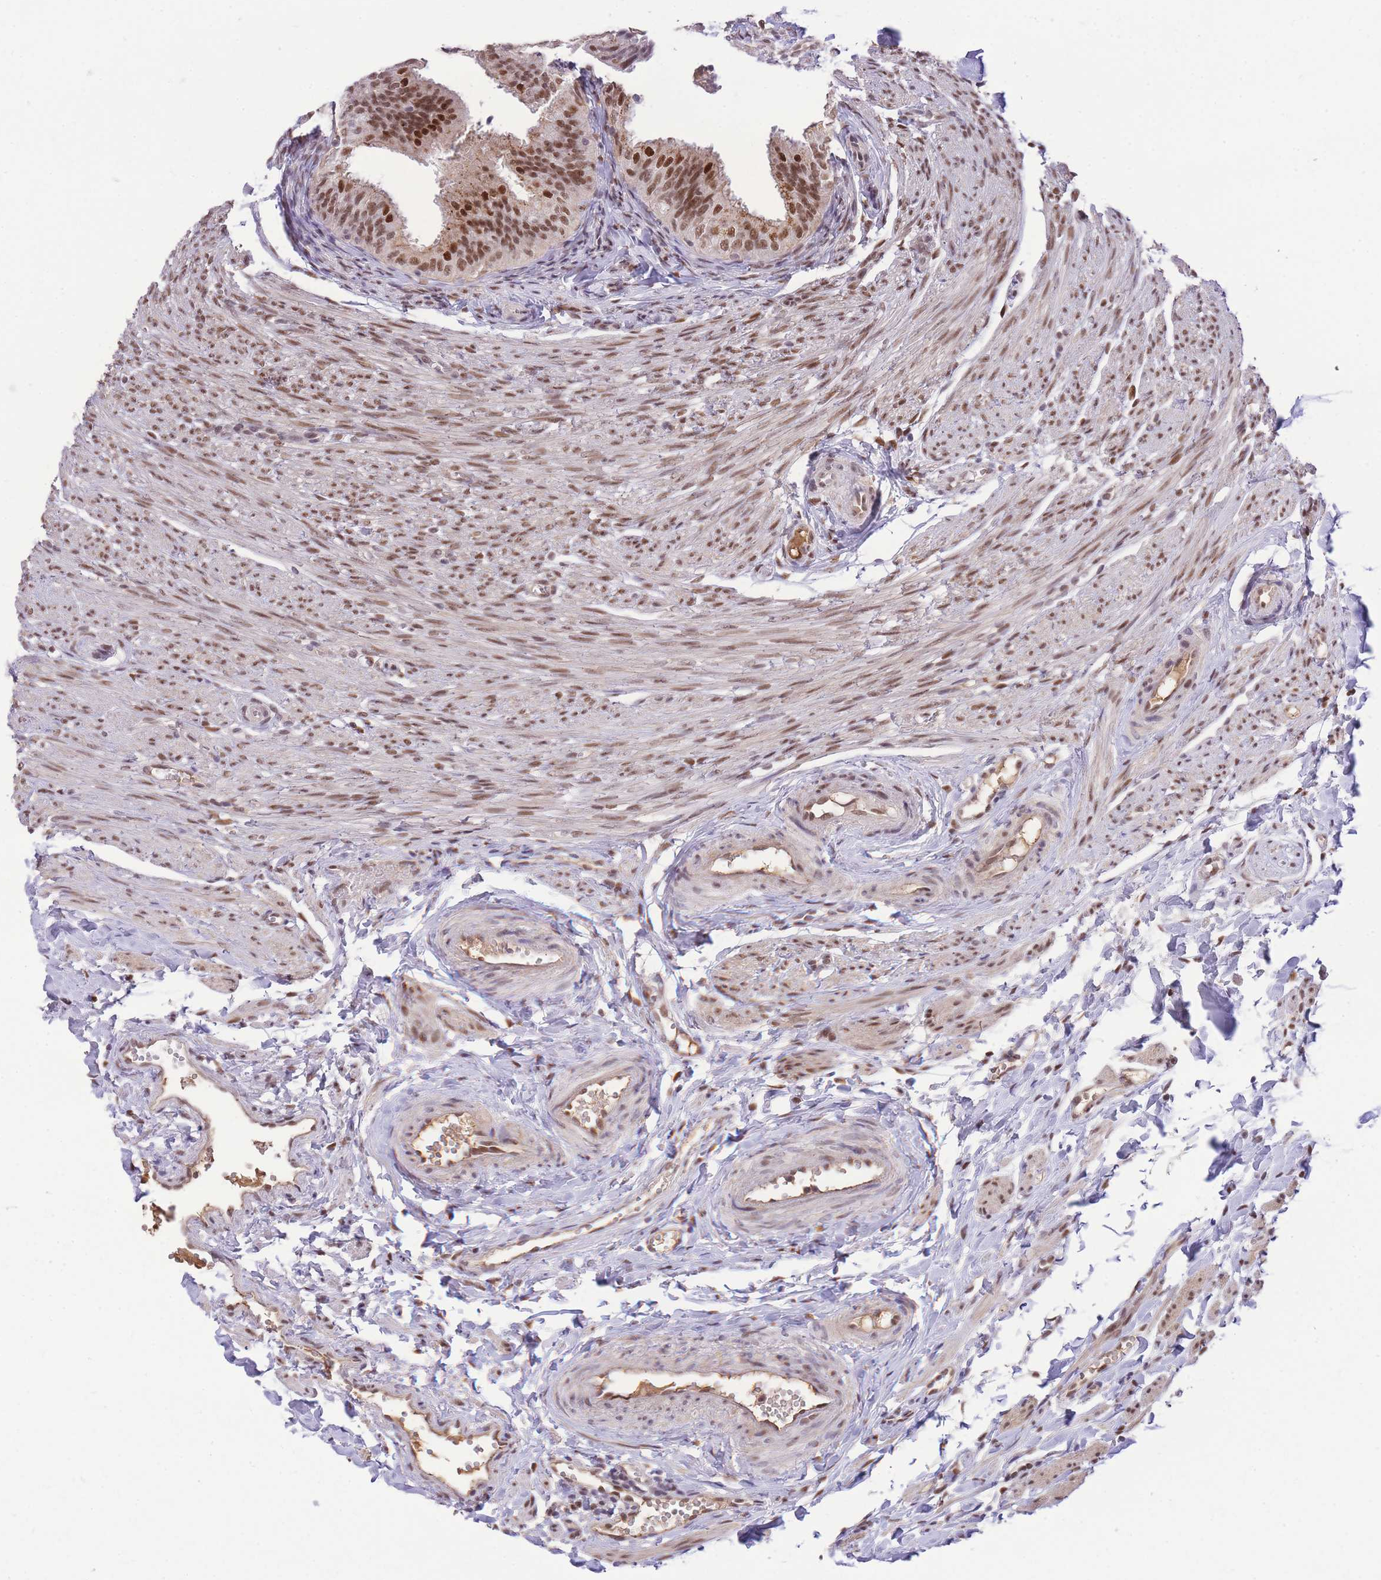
{"staining": {"intensity": "moderate", "quantity": ">75%", "location": "nuclear"}, "tissue": "fallopian tube", "cell_type": "Glandular cells", "image_type": "normal", "snomed": [{"axis": "morphology", "description": "Normal tissue, NOS"}, {"axis": "topography", "description": "Fallopian tube"}], "caption": "There is medium levels of moderate nuclear expression in glandular cells of normal fallopian tube, as demonstrated by immunohistochemical staining (brown color).", "gene": "UBXN7", "patient": {"sex": "female", "age": 35}}